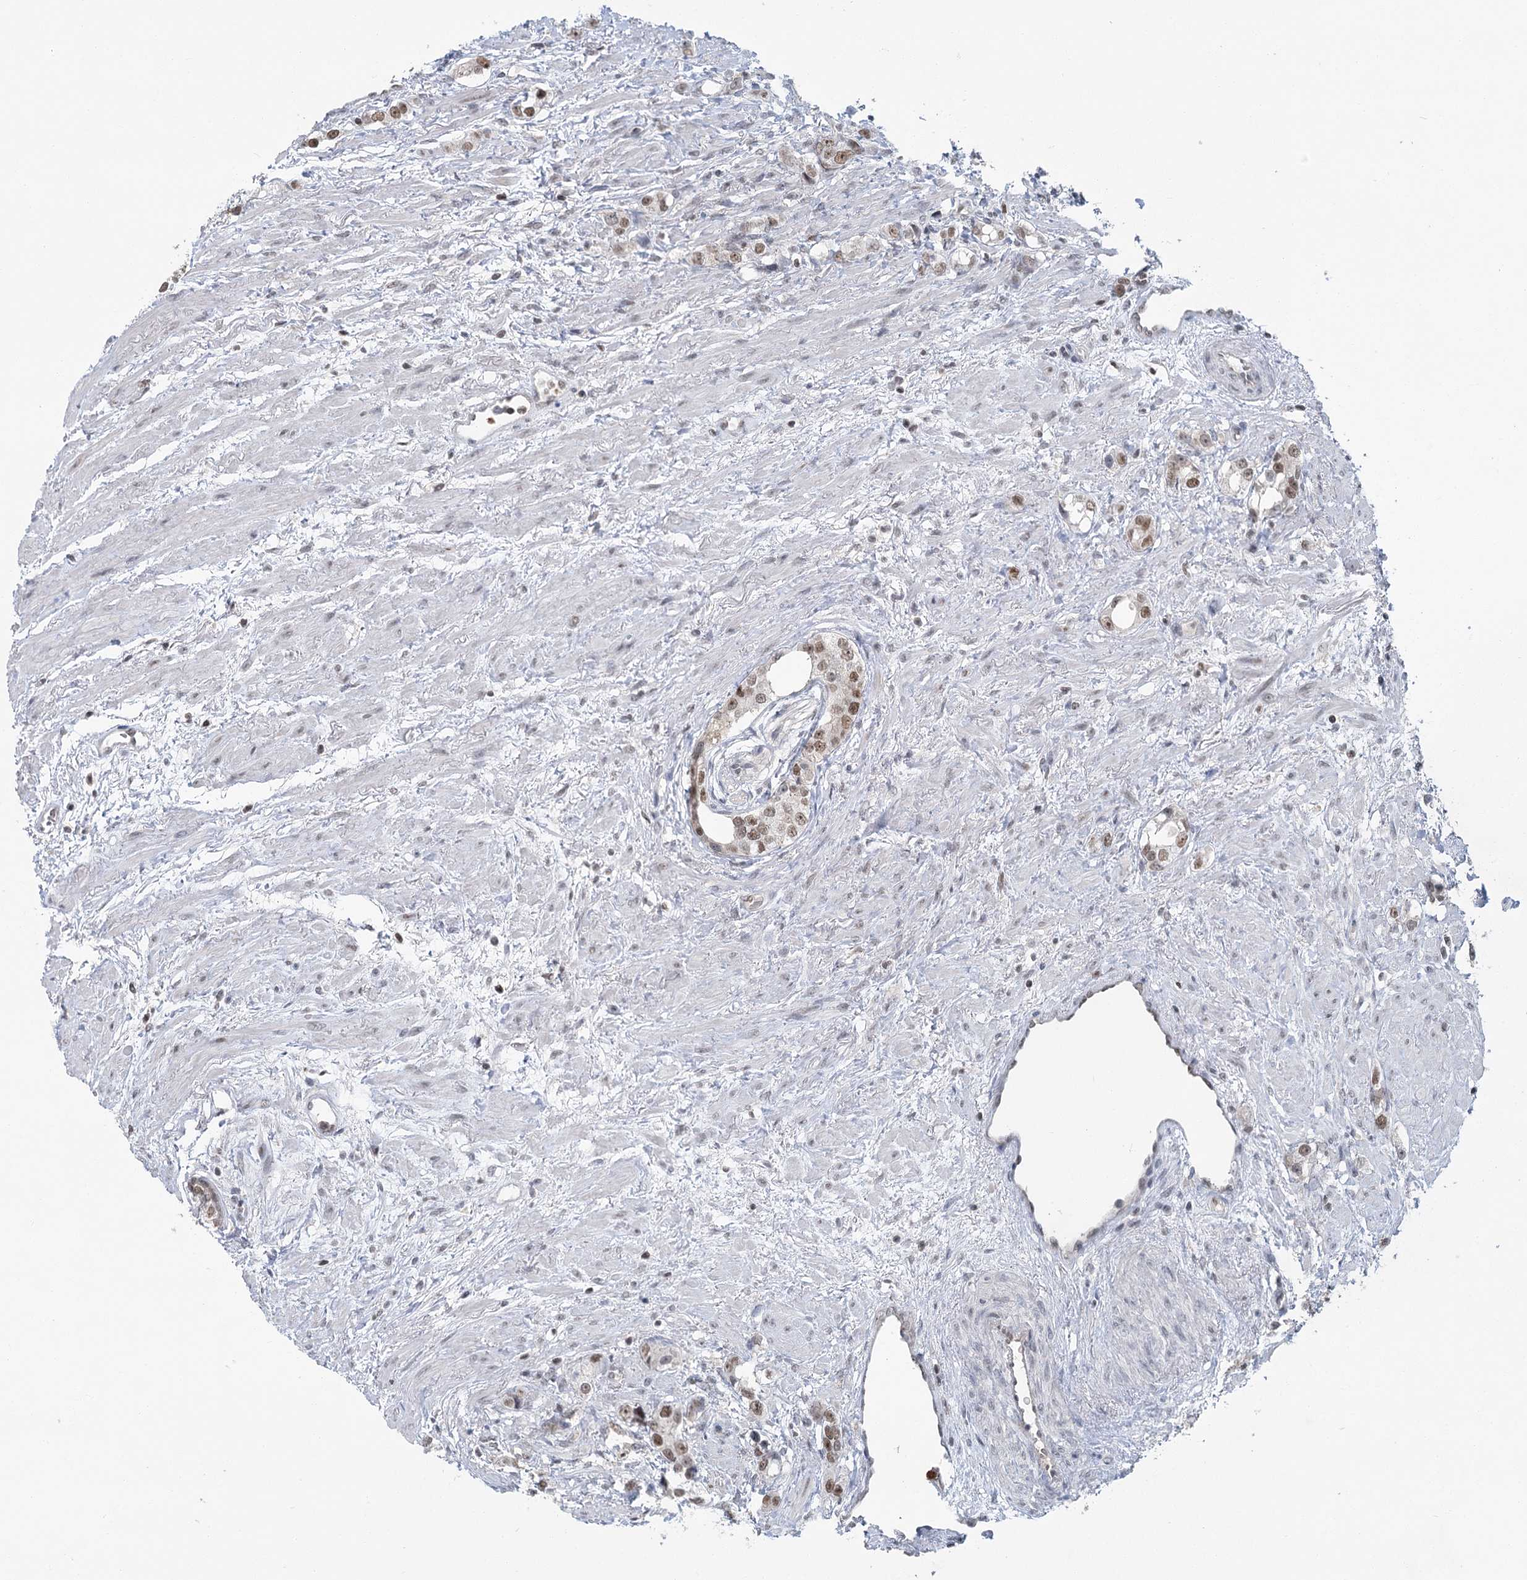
{"staining": {"intensity": "weak", "quantity": ">75%", "location": "nuclear"}, "tissue": "prostate cancer", "cell_type": "Tumor cells", "image_type": "cancer", "snomed": [{"axis": "morphology", "description": "Adenocarcinoma, High grade"}, {"axis": "topography", "description": "Prostate"}], "caption": "The photomicrograph shows immunohistochemical staining of prostate cancer. There is weak nuclear positivity is appreciated in approximately >75% of tumor cells.", "gene": "PDS5A", "patient": {"sex": "male", "age": 63}}